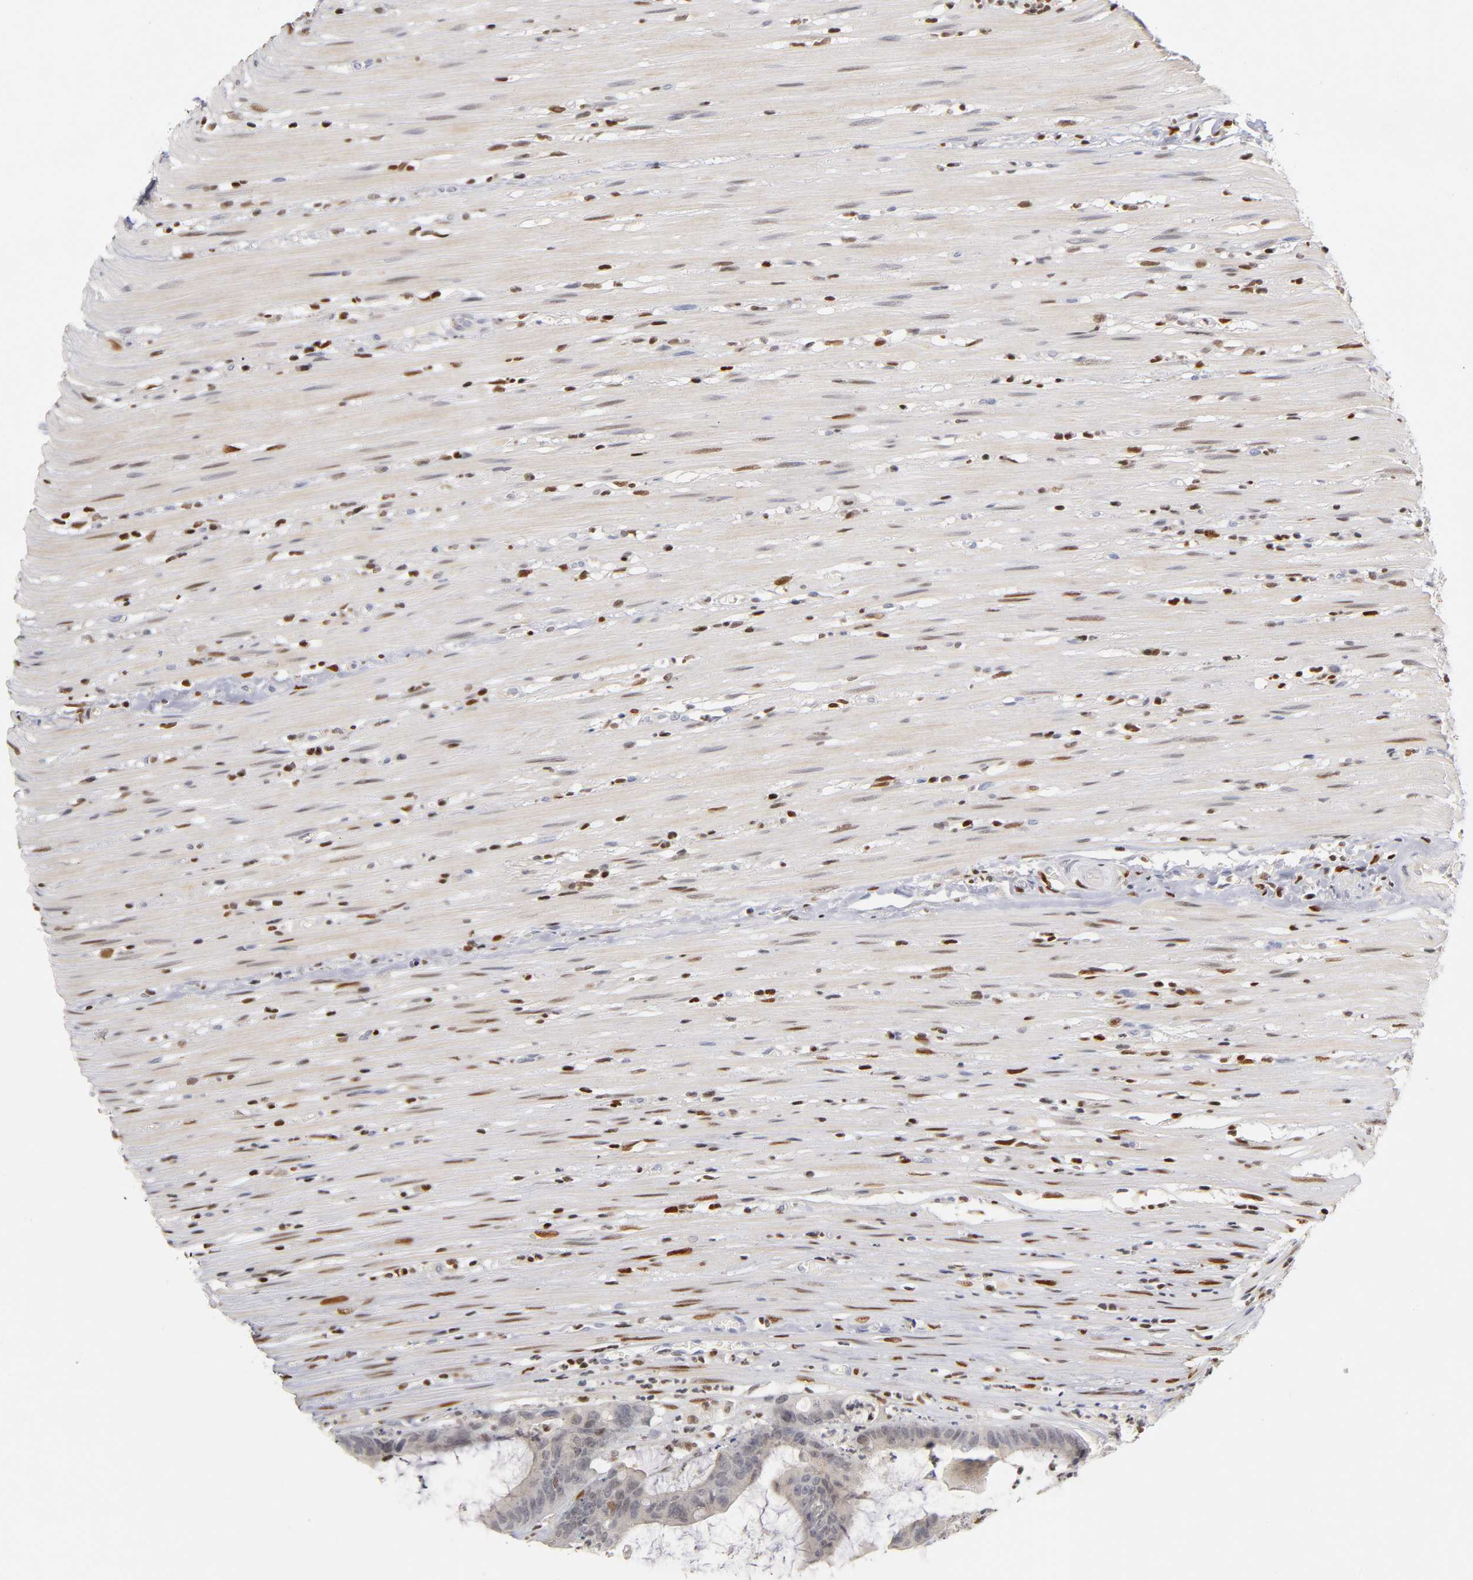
{"staining": {"intensity": "weak", "quantity": "25%-75%", "location": "cytoplasmic/membranous"}, "tissue": "colorectal cancer", "cell_type": "Tumor cells", "image_type": "cancer", "snomed": [{"axis": "morphology", "description": "Adenocarcinoma, NOS"}, {"axis": "topography", "description": "Rectum"}], "caption": "Immunohistochemical staining of human colorectal cancer exhibits low levels of weak cytoplasmic/membranous positivity in approximately 25%-75% of tumor cells.", "gene": "RUNX1", "patient": {"sex": "female", "age": 66}}